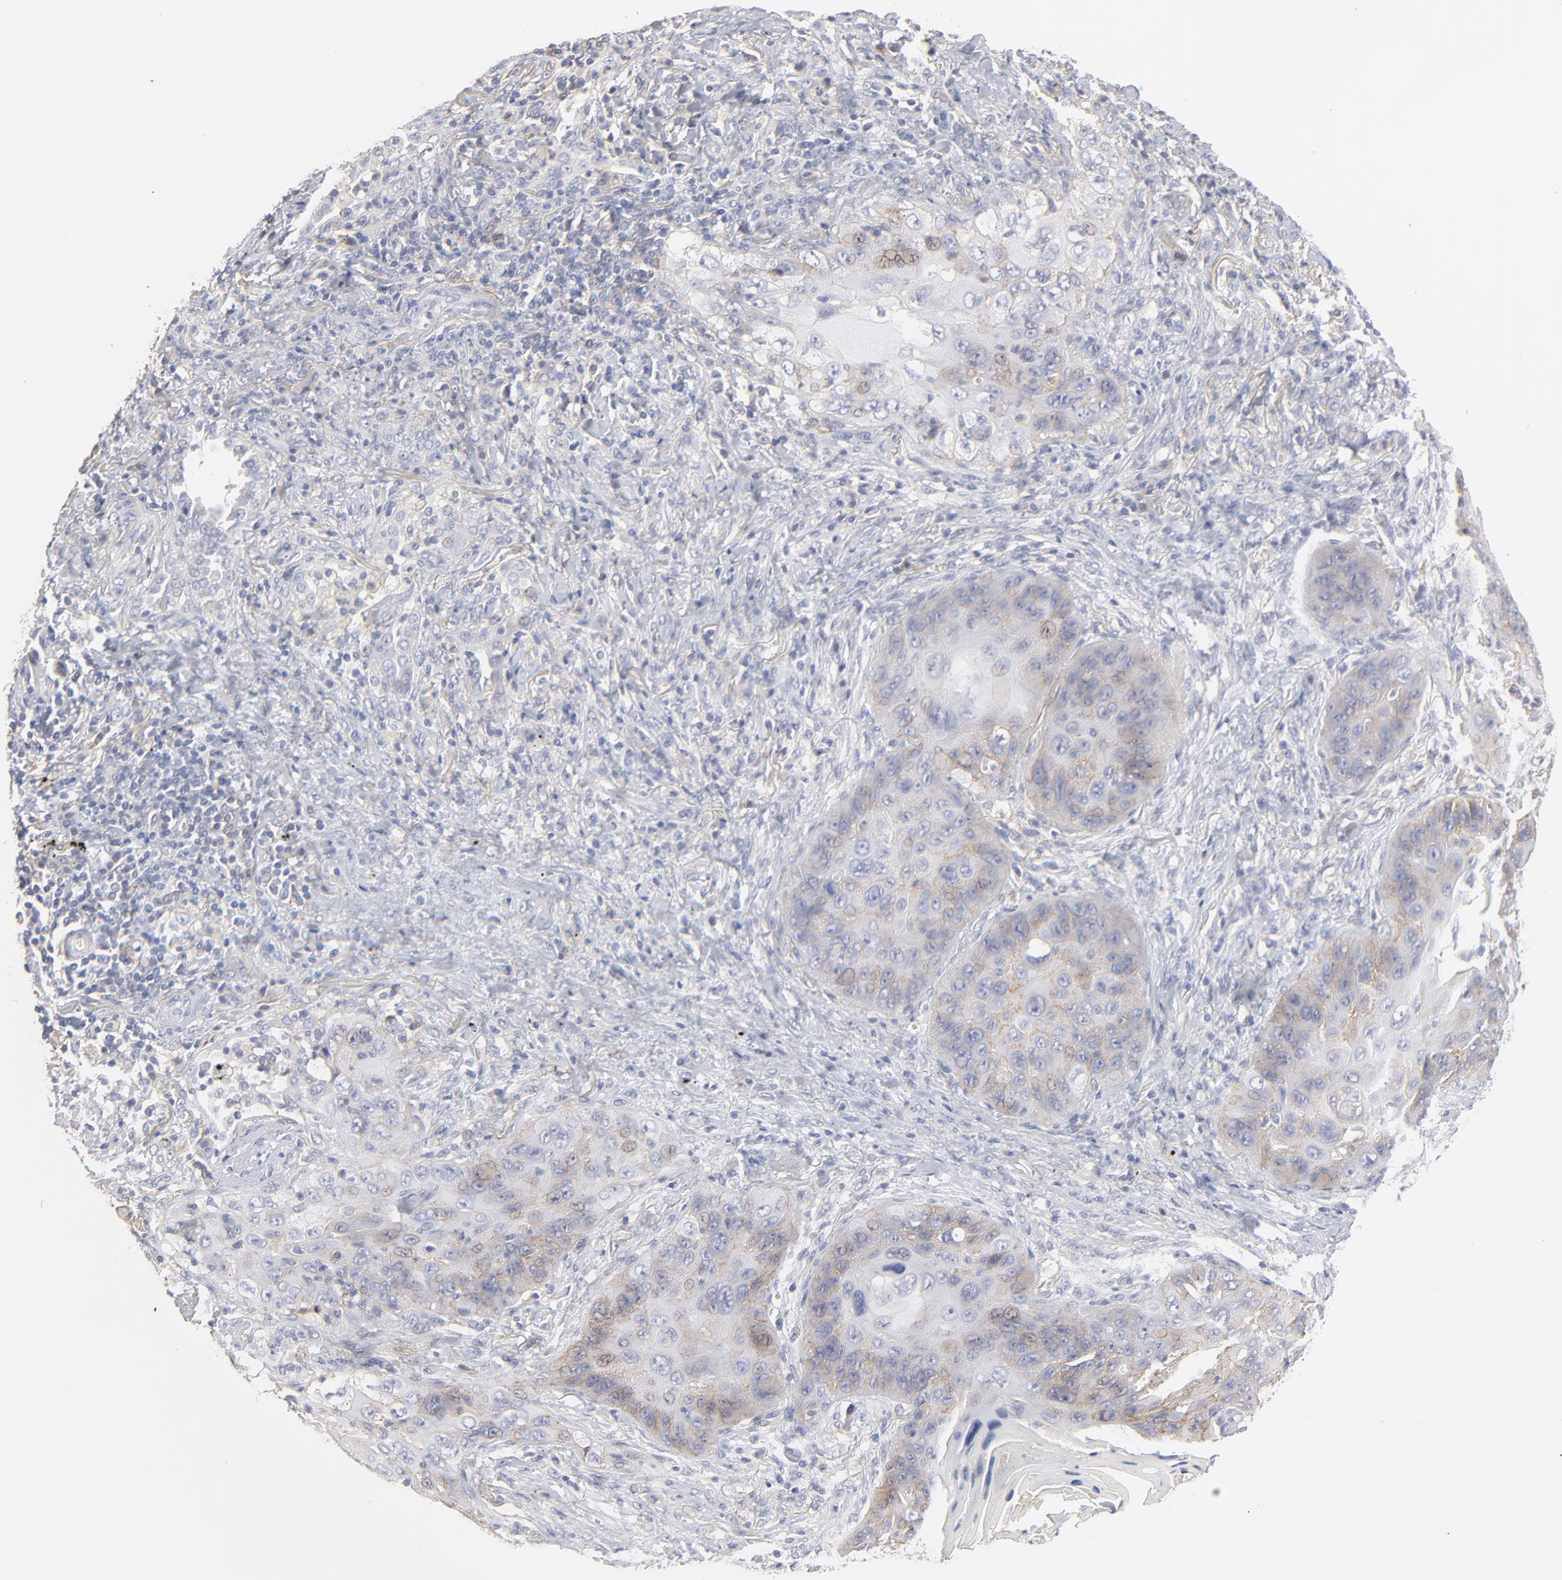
{"staining": {"intensity": "moderate", "quantity": "25%-75%", "location": "cytoplasmic/membranous"}, "tissue": "lung cancer", "cell_type": "Tumor cells", "image_type": "cancer", "snomed": [{"axis": "morphology", "description": "Squamous cell carcinoma, NOS"}, {"axis": "topography", "description": "Lung"}], "caption": "Immunohistochemistry (IHC) (DAB) staining of lung squamous cell carcinoma shows moderate cytoplasmic/membranous protein positivity in about 25%-75% of tumor cells.", "gene": "SLC16A1", "patient": {"sex": "female", "age": 67}}